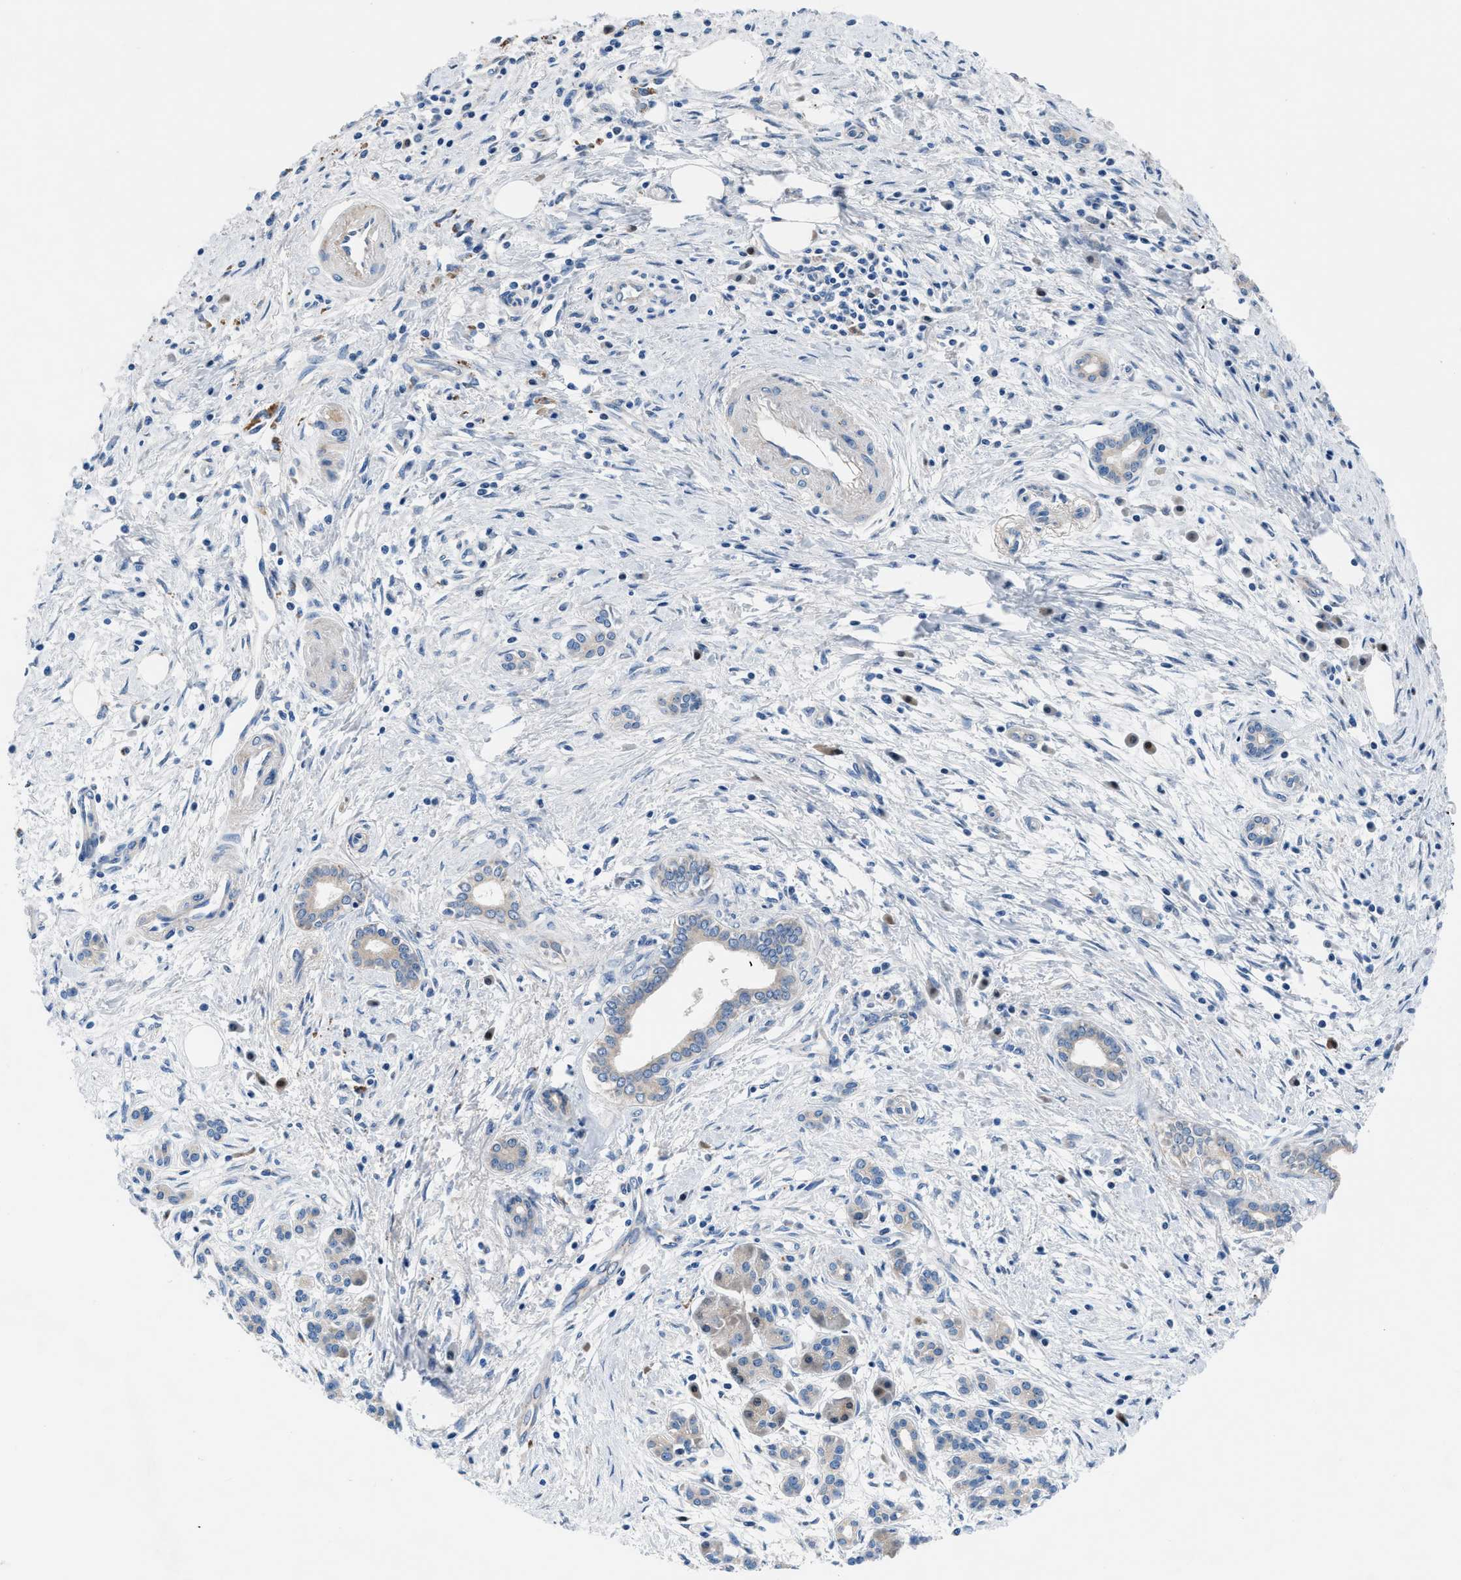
{"staining": {"intensity": "weak", "quantity": ">75%", "location": "cytoplasmic/membranous"}, "tissue": "pancreatic cancer", "cell_type": "Tumor cells", "image_type": "cancer", "snomed": [{"axis": "morphology", "description": "Adenocarcinoma, NOS"}, {"axis": "topography", "description": "Pancreas"}], "caption": "Immunohistochemical staining of pancreatic adenocarcinoma demonstrates low levels of weak cytoplasmic/membranous protein staining in approximately >75% of tumor cells. The staining was performed using DAB to visualize the protein expression in brown, while the nuclei were stained in blue with hematoxylin (Magnification: 20x).", "gene": "UAP1", "patient": {"sex": "female", "age": 70}}